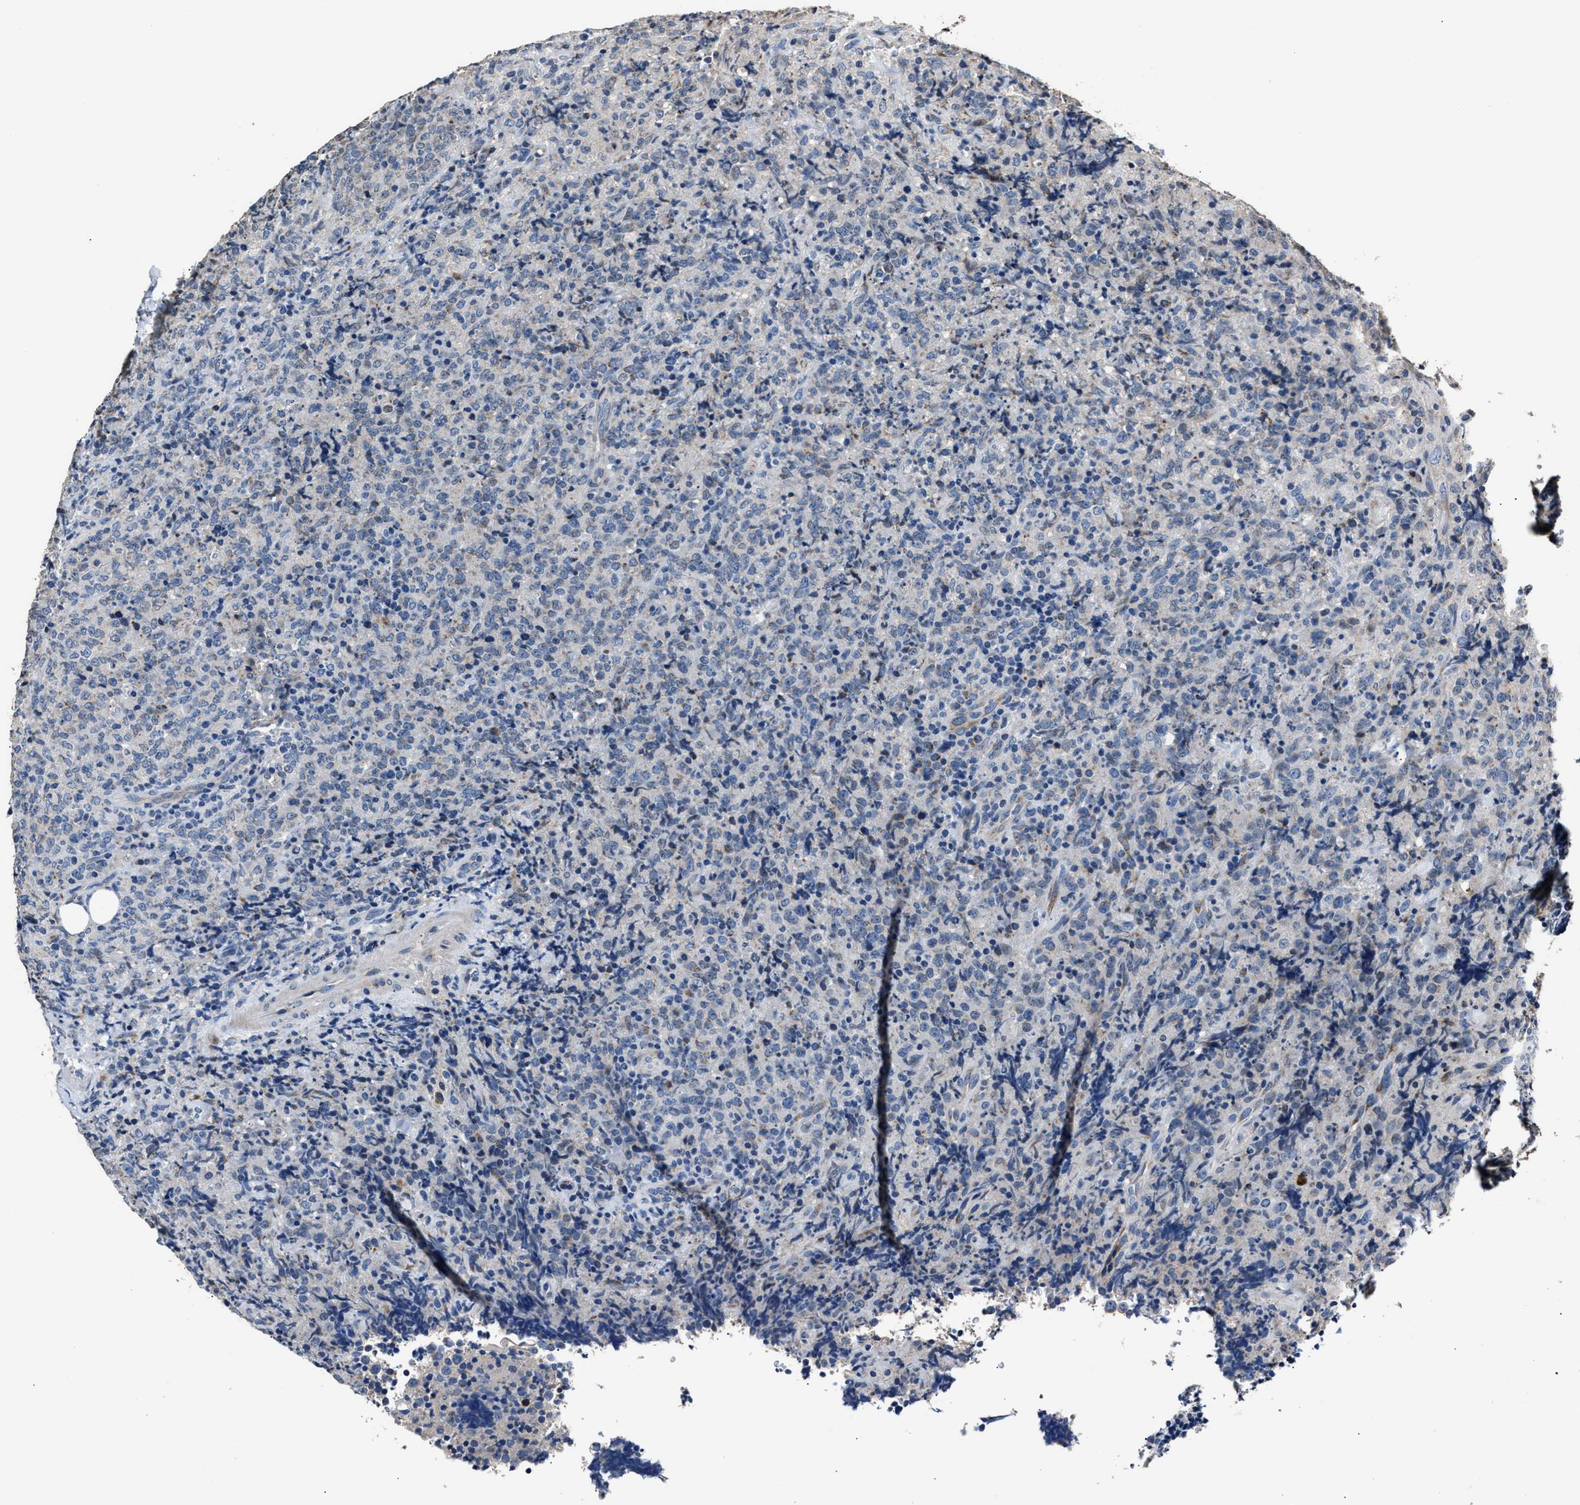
{"staining": {"intensity": "negative", "quantity": "none", "location": "none"}, "tissue": "lymphoma", "cell_type": "Tumor cells", "image_type": "cancer", "snomed": [{"axis": "morphology", "description": "Malignant lymphoma, non-Hodgkin's type, High grade"}, {"axis": "topography", "description": "Tonsil"}], "caption": "DAB immunohistochemical staining of human lymphoma displays no significant staining in tumor cells.", "gene": "DNAJC24", "patient": {"sex": "female", "age": 36}}